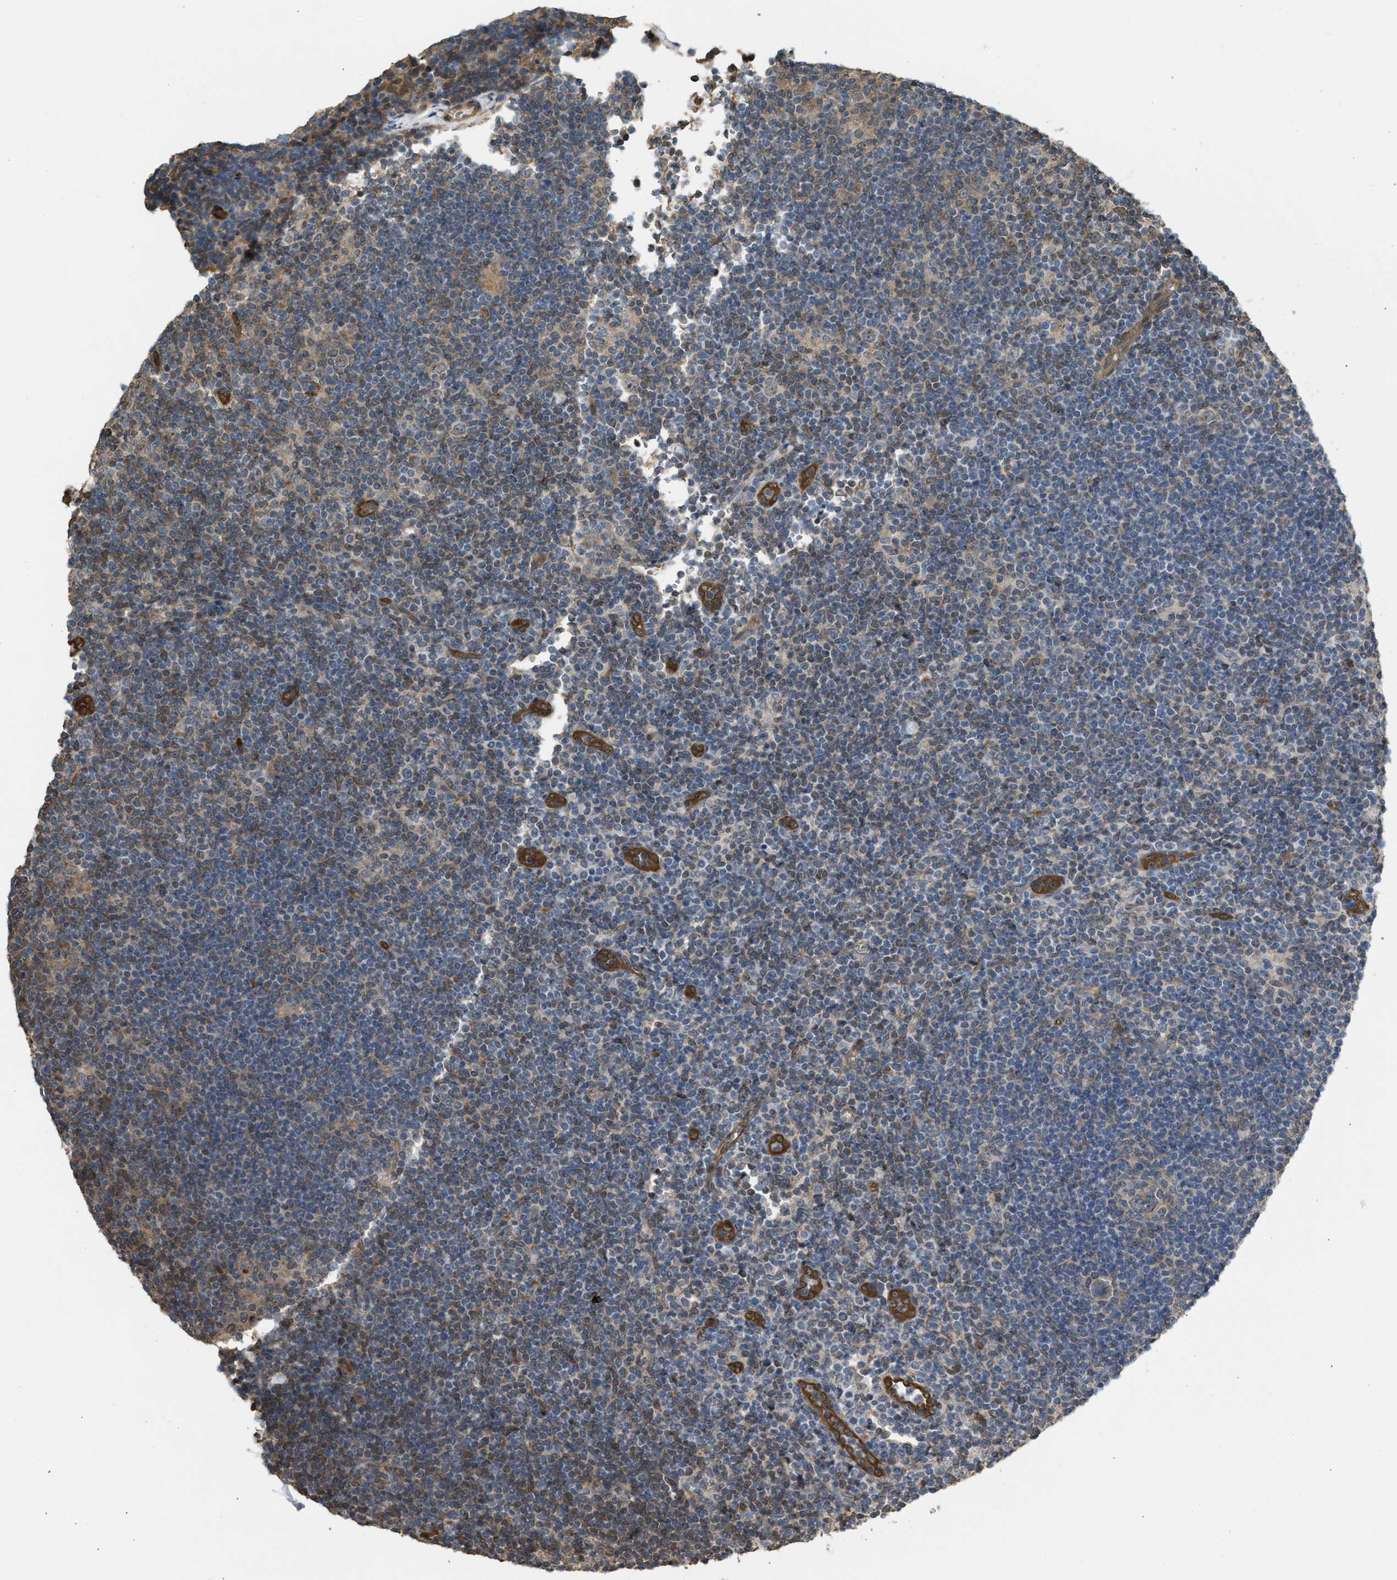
{"staining": {"intensity": "weak", "quantity": "<25%", "location": "cytoplasmic/membranous"}, "tissue": "lymphoma", "cell_type": "Tumor cells", "image_type": "cancer", "snomed": [{"axis": "morphology", "description": "Hodgkin's disease, NOS"}, {"axis": "topography", "description": "Lymph node"}], "caption": "Photomicrograph shows no protein positivity in tumor cells of Hodgkin's disease tissue.", "gene": "BAG3", "patient": {"sex": "female", "age": 57}}